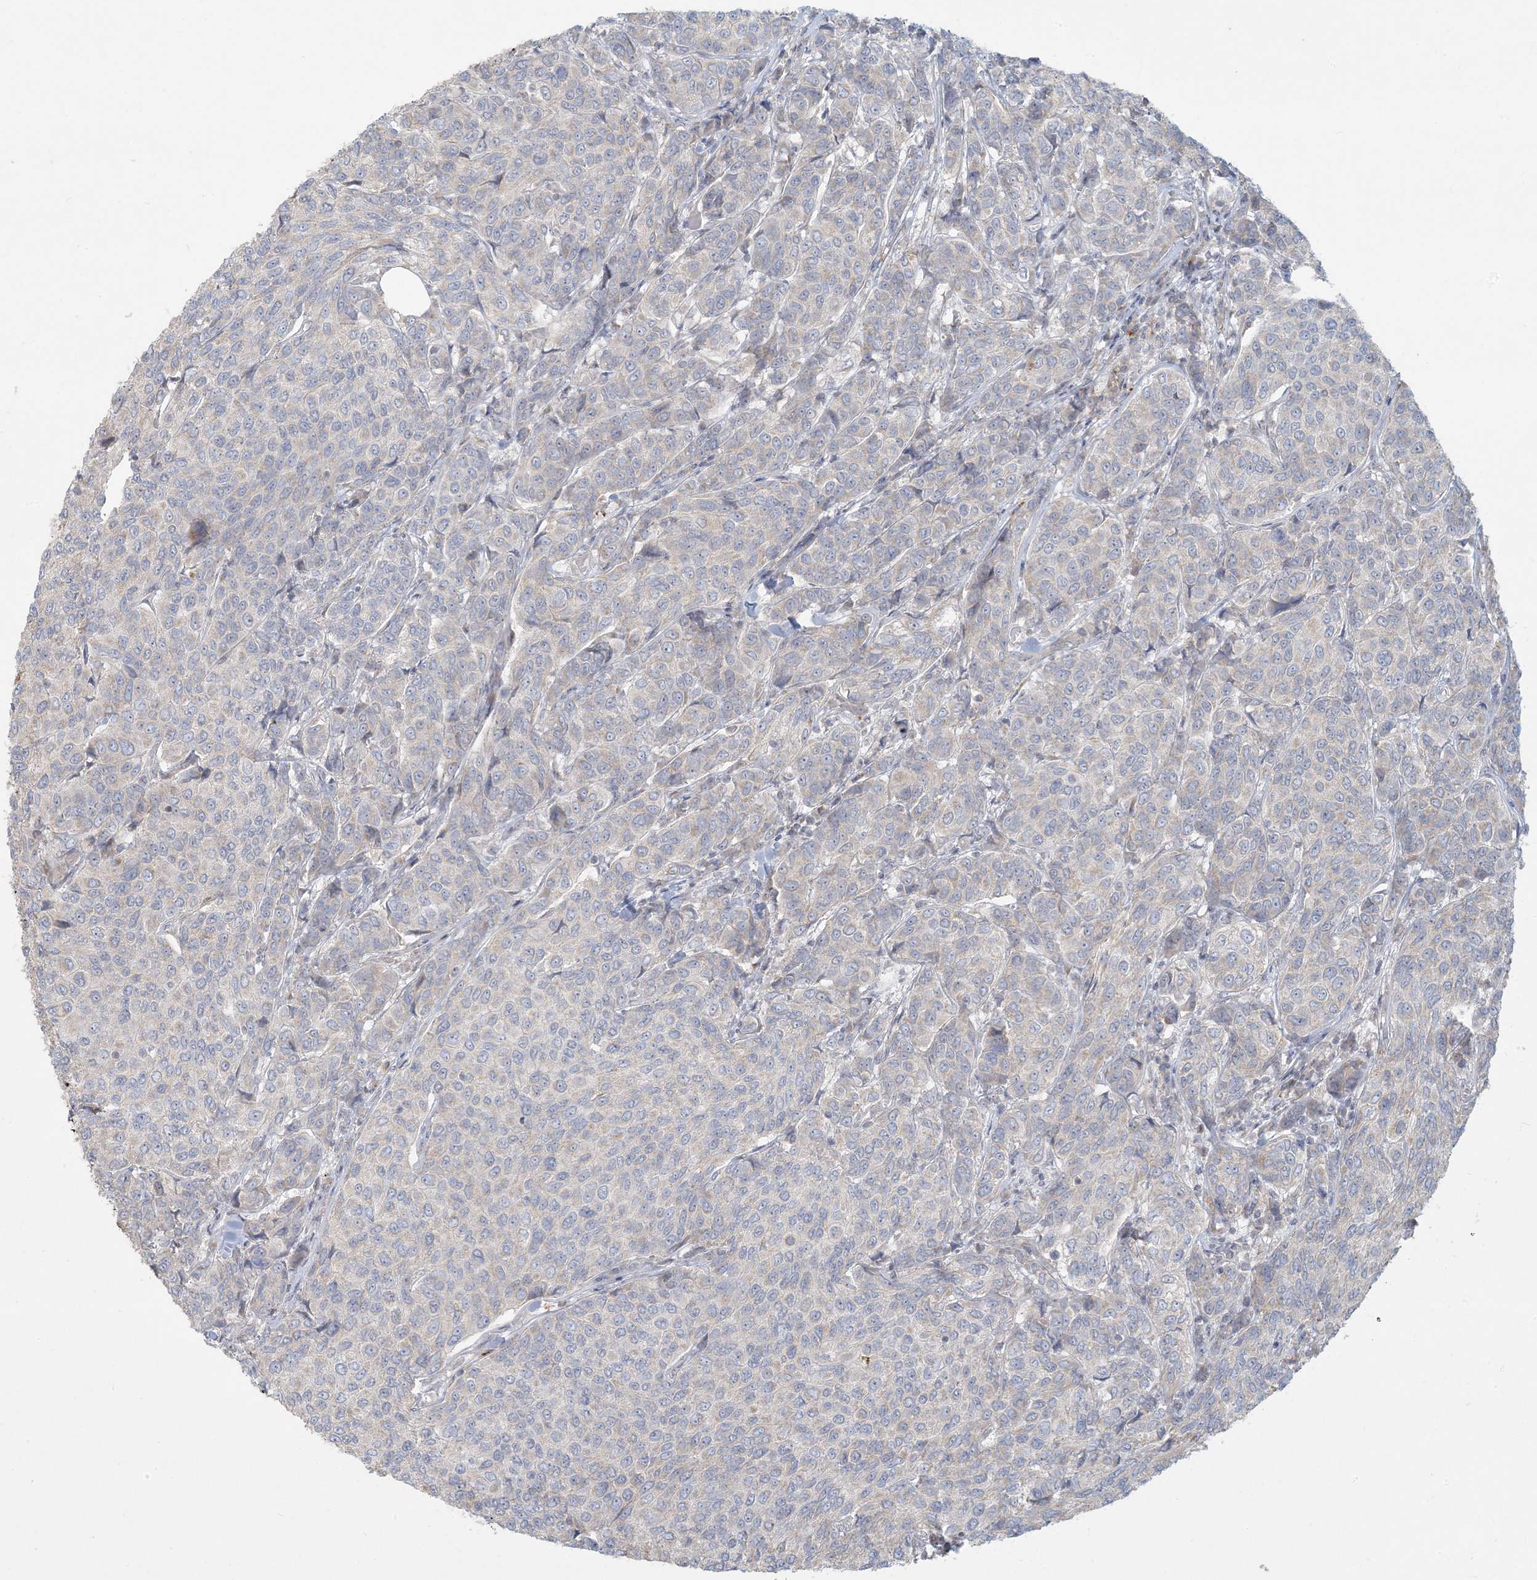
{"staining": {"intensity": "negative", "quantity": "none", "location": "none"}, "tissue": "breast cancer", "cell_type": "Tumor cells", "image_type": "cancer", "snomed": [{"axis": "morphology", "description": "Duct carcinoma"}, {"axis": "topography", "description": "Breast"}], "caption": "This is an IHC histopathology image of breast cancer. There is no expression in tumor cells.", "gene": "MCAT", "patient": {"sex": "female", "age": 55}}